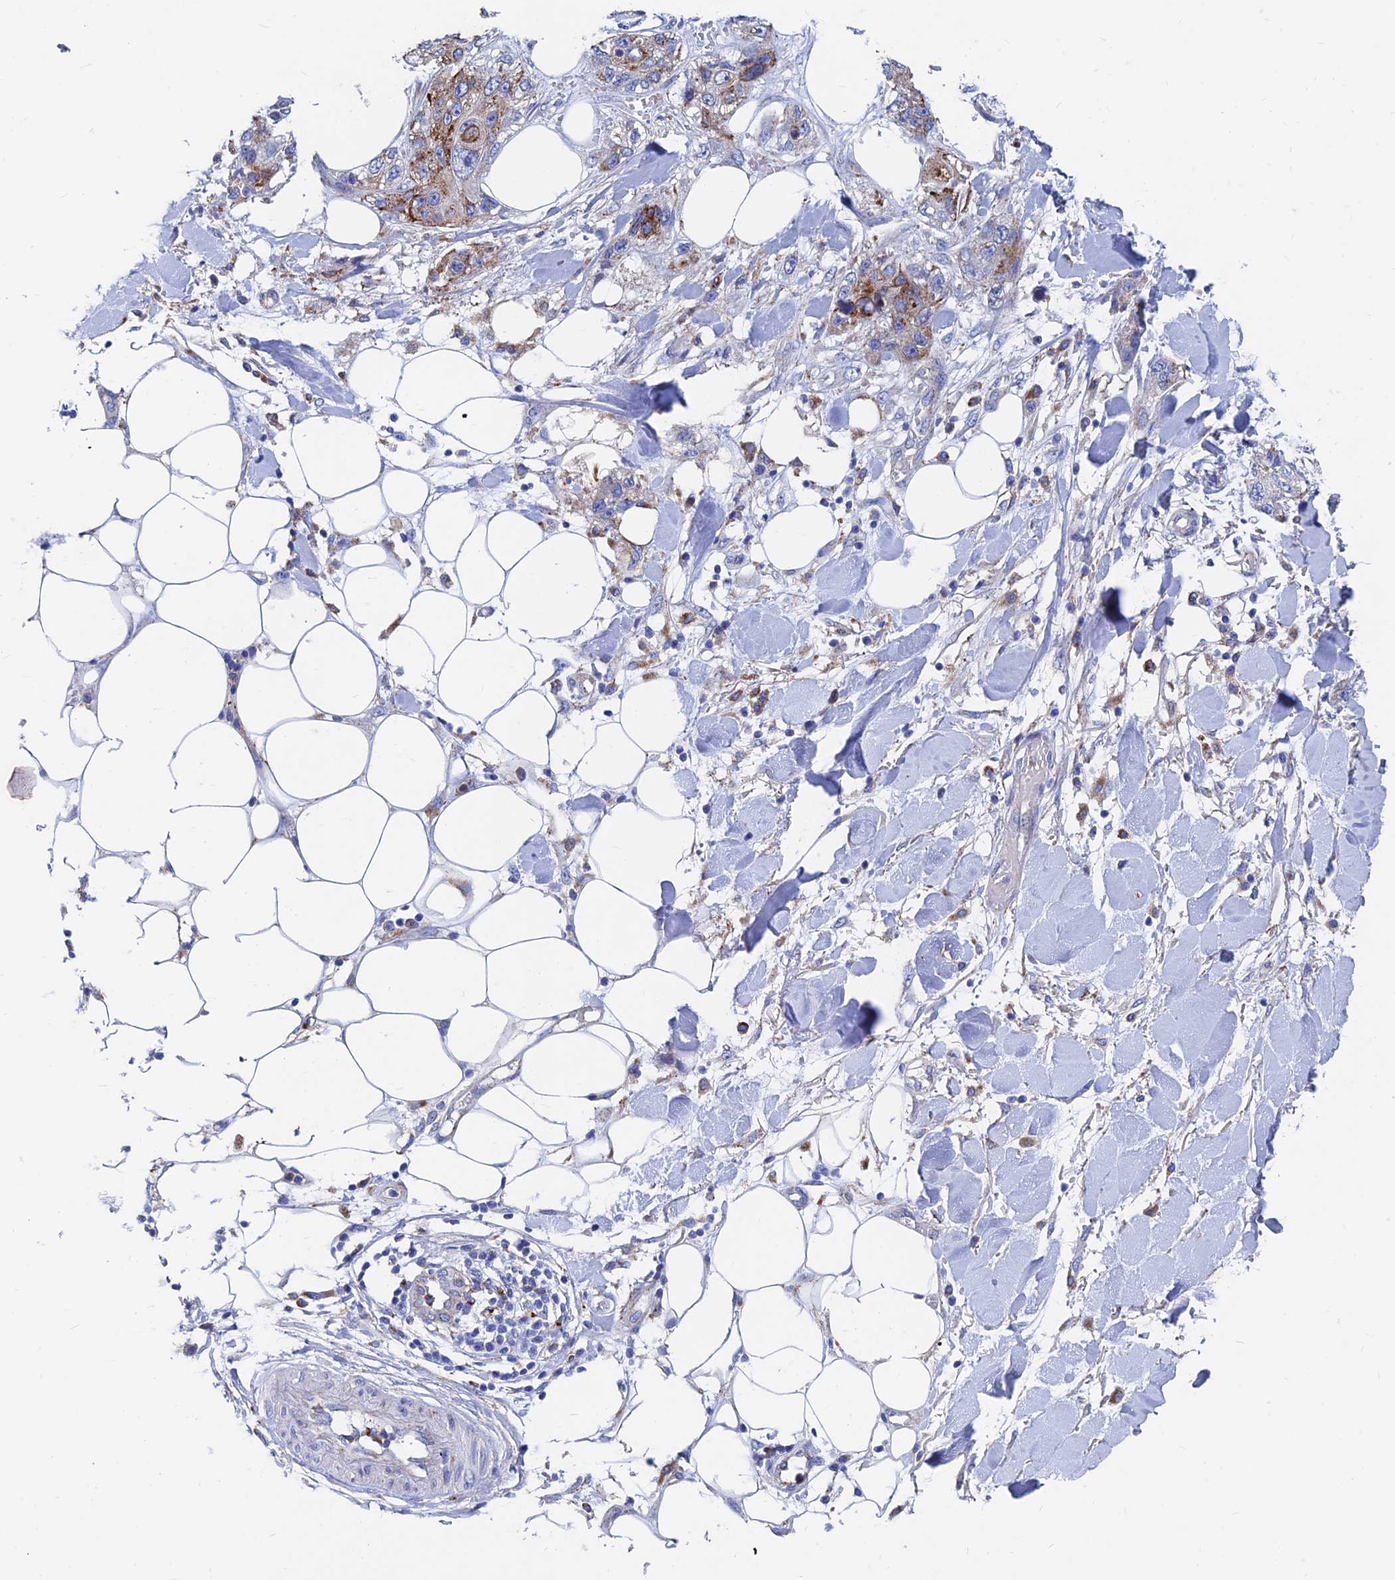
{"staining": {"intensity": "moderate", "quantity": ">75%", "location": "cytoplasmic/membranous"}, "tissue": "skin cancer", "cell_type": "Tumor cells", "image_type": "cancer", "snomed": [{"axis": "morphology", "description": "Normal tissue, NOS"}, {"axis": "morphology", "description": "Squamous cell carcinoma, NOS"}, {"axis": "topography", "description": "Skin"}], "caption": "Skin cancer (squamous cell carcinoma) was stained to show a protein in brown. There is medium levels of moderate cytoplasmic/membranous positivity in about >75% of tumor cells.", "gene": "SPNS1", "patient": {"sex": "male", "age": 72}}